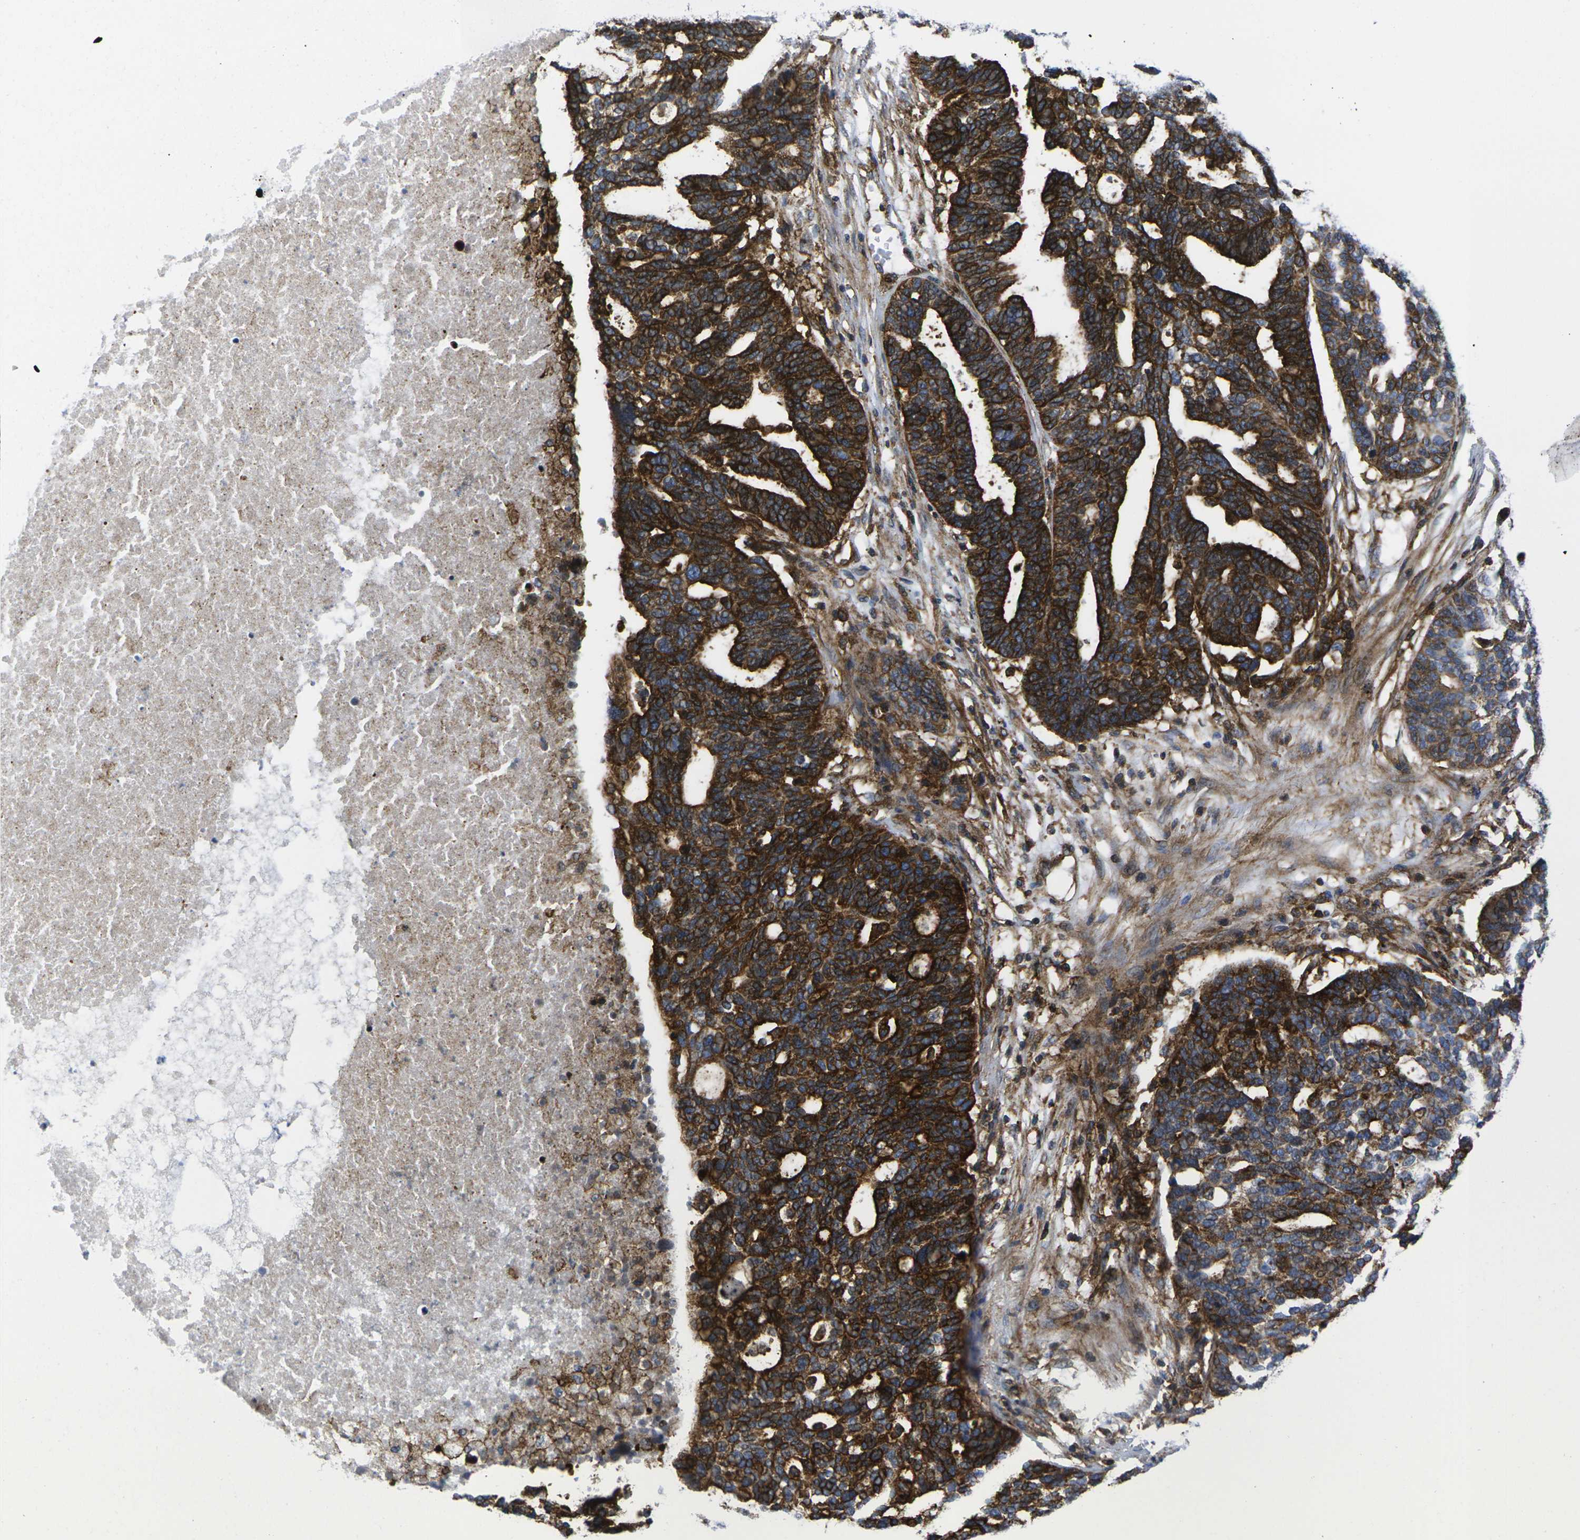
{"staining": {"intensity": "strong", "quantity": ">75%", "location": "cytoplasmic/membranous"}, "tissue": "ovarian cancer", "cell_type": "Tumor cells", "image_type": "cancer", "snomed": [{"axis": "morphology", "description": "Cystadenocarcinoma, serous, NOS"}, {"axis": "topography", "description": "Ovary"}], "caption": "This is an image of immunohistochemistry (IHC) staining of ovarian cancer (serous cystadenocarcinoma), which shows strong positivity in the cytoplasmic/membranous of tumor cells.", "gene": "IQGAP1", "patient": {"sex": "female", "age": 59}}